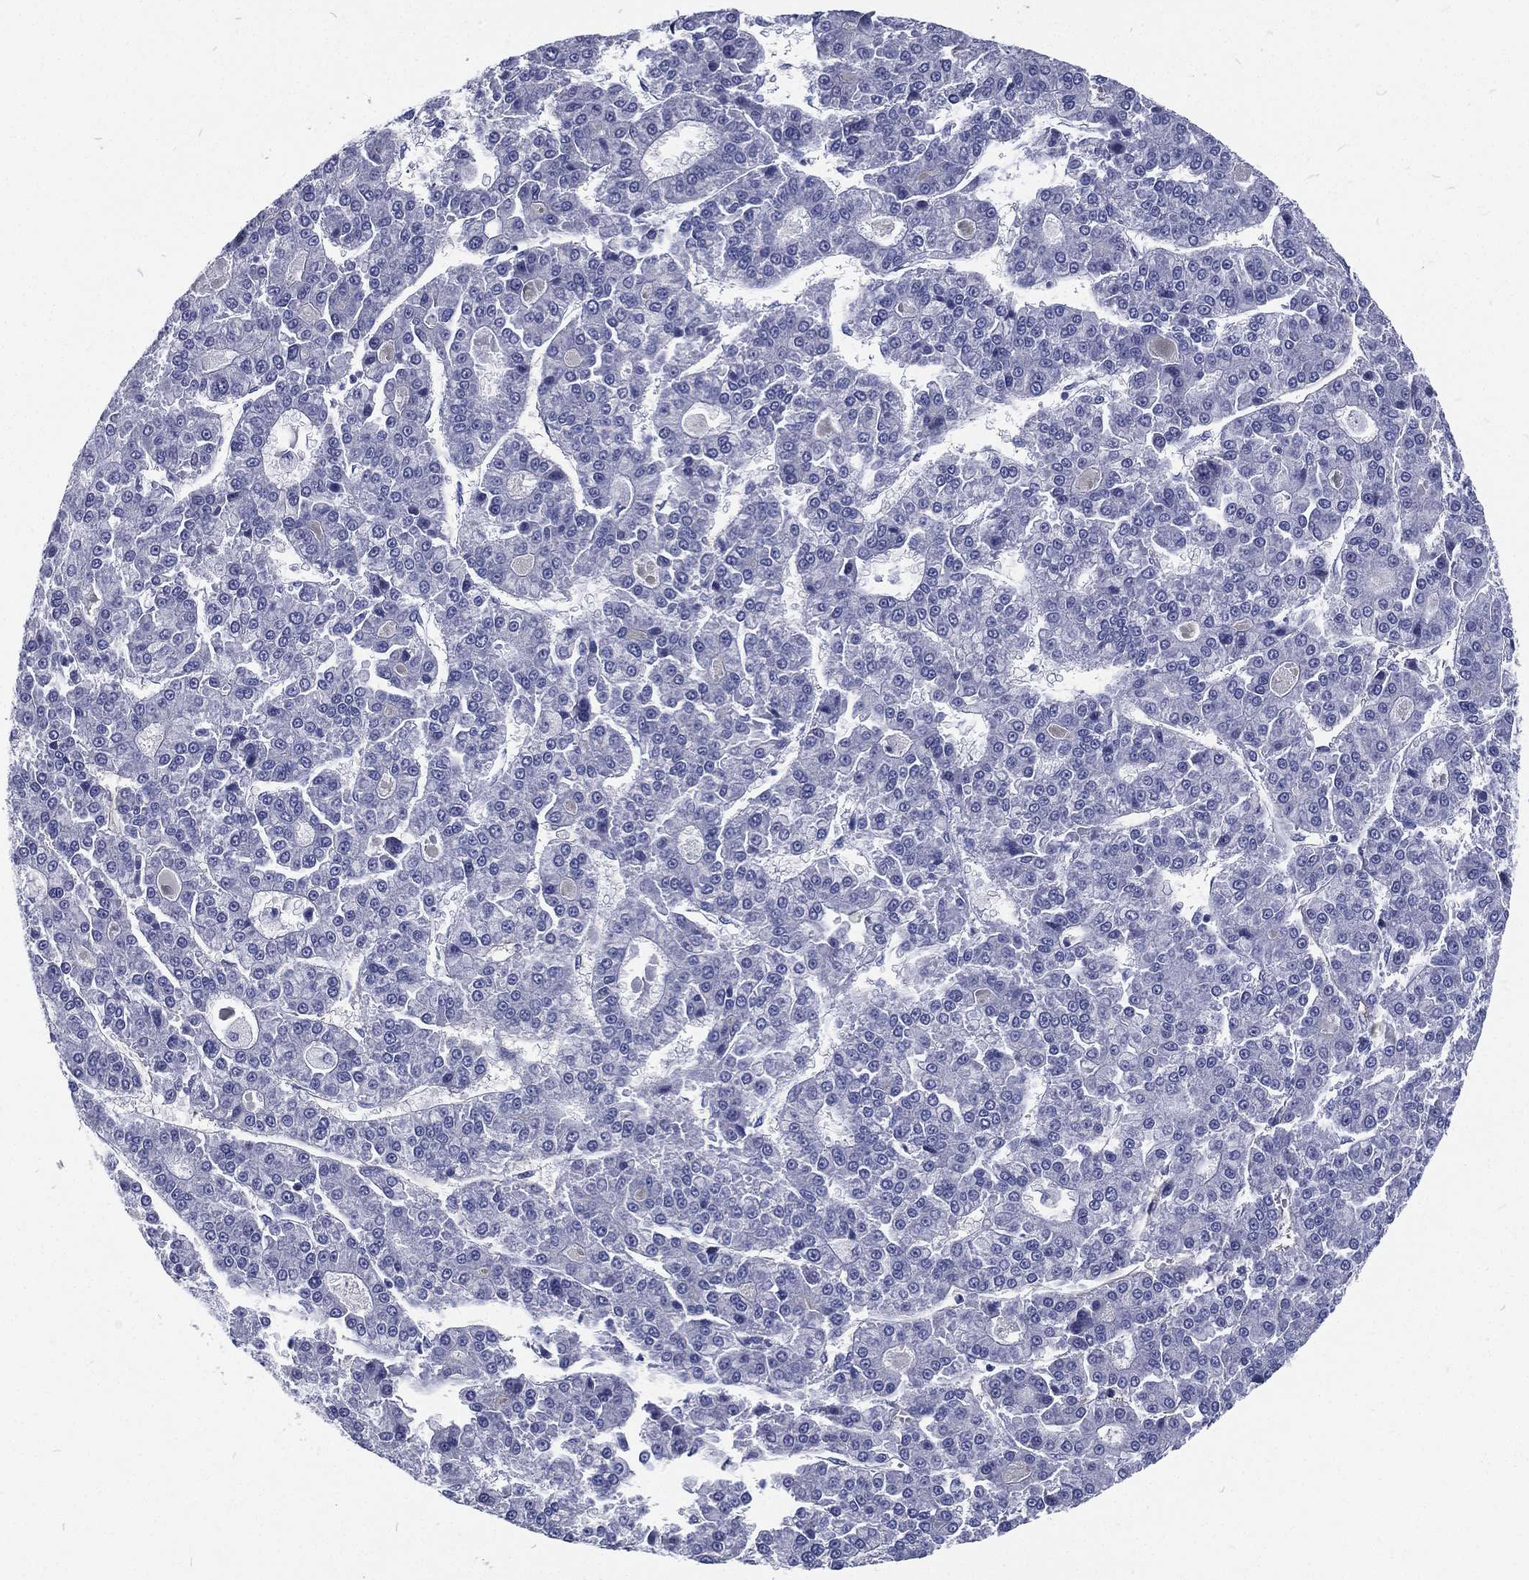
{"staining": {"intensity": "negative", "quantity": "none", "location": "none"}, "tissue": "liver cancer", "cell_type": "Tumor cells", "image_type": "cancer", "snomed": [{"axis": "morphology", "description": "Carcinoma, Hepatocellular, NOS"}, {"axis": "topography", "description": "Liver"}], "caption": "DAB (3,3'-diaminobenzidine) immunohistochemical staining of liver cancer (hepatocellular carcinoma) demonstrates no significant staining in tumor cells.", "gene": "RSPH4A", "patient": {"sex": "male", "age": 70}}